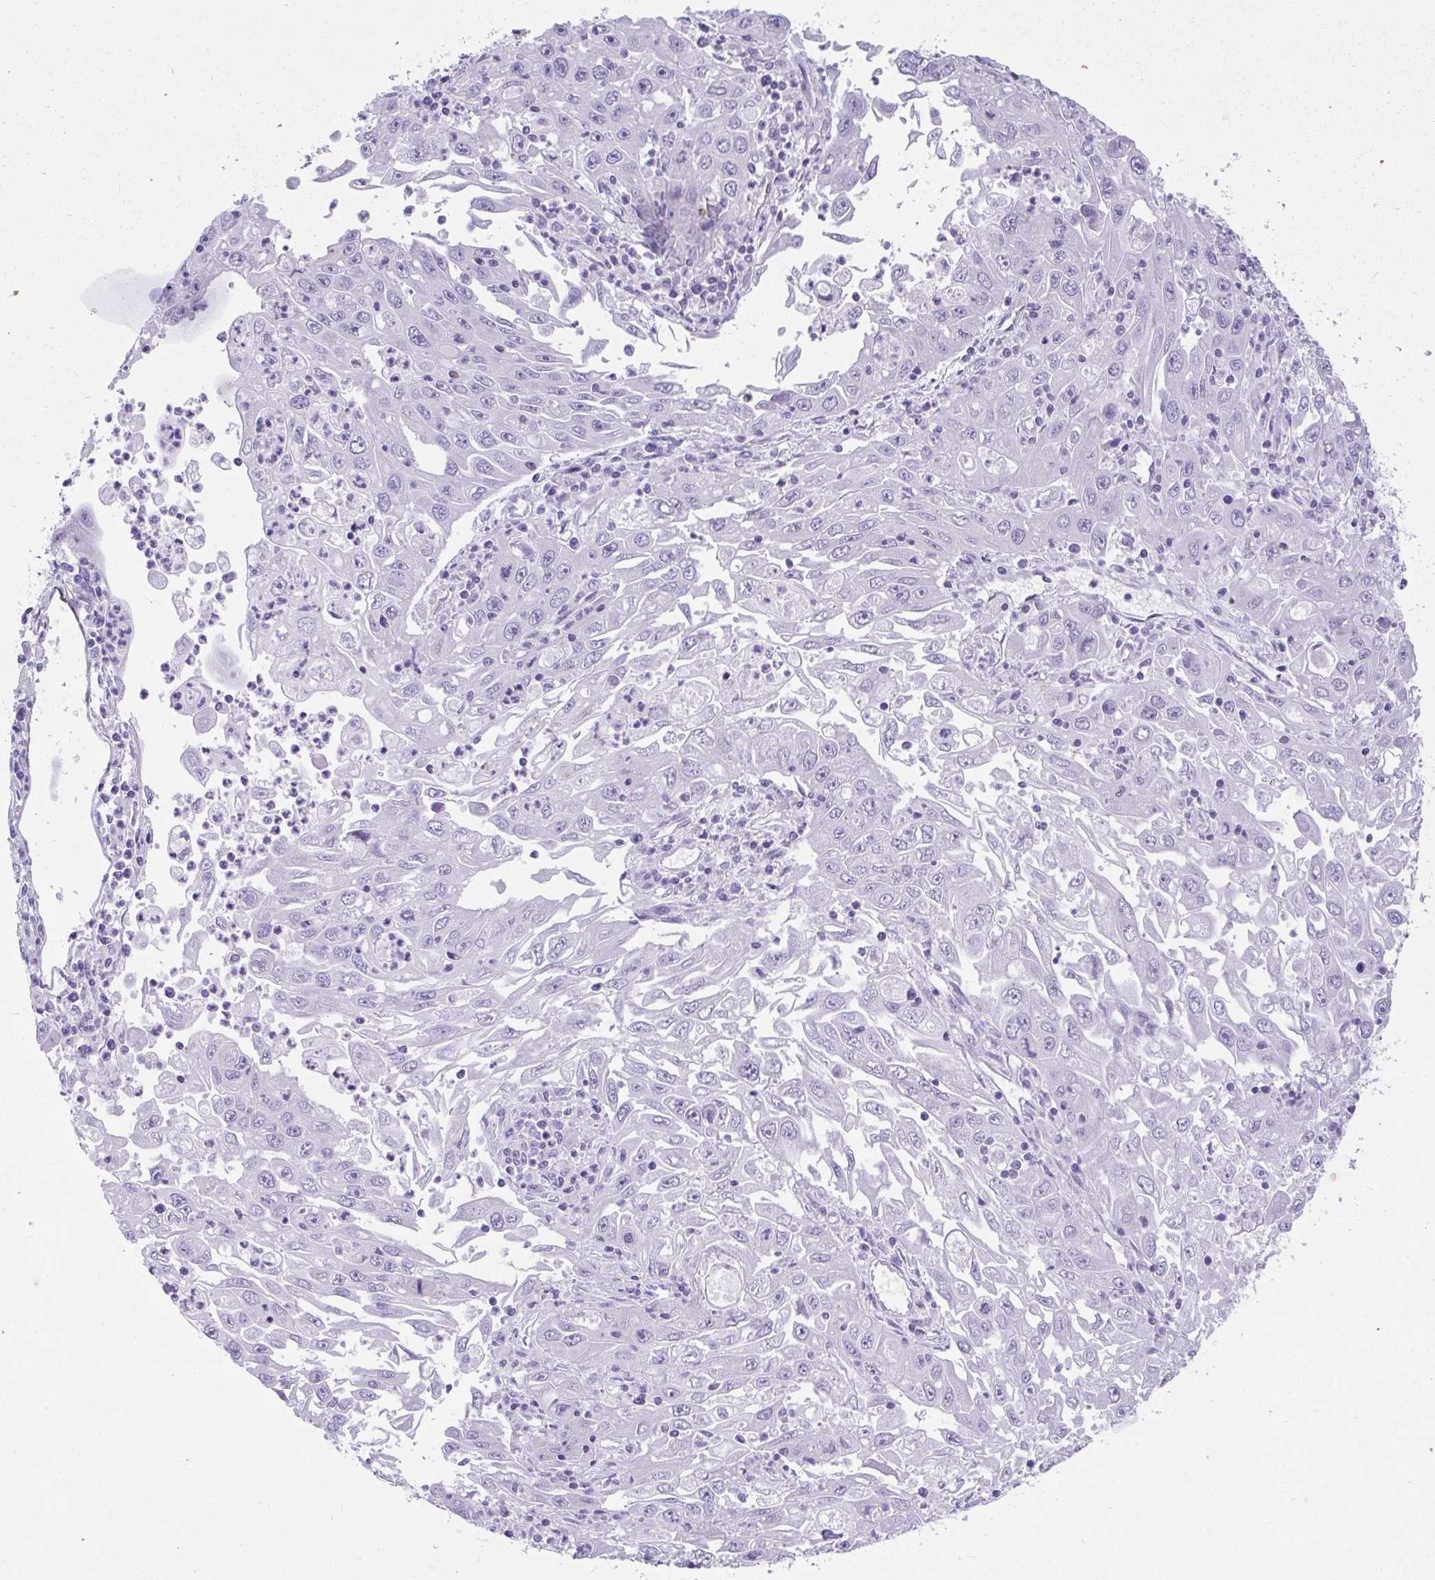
{"staining": {"intensity": "negative", "quantity": "none", "location": "none"}, "tissue": "endometrial cancer", "cell_type": "Tumor cells", "image_type": "cancer", "snomed": [{"axis": "morphology", "description": "Adenocarcinoma, NOS"}, {"axis": "topography", "description": "Uterus"}], "caption": "IHC photomicrograph of neoplastic tissue: human endometrial cancer stained with DAB (3,3'-diaminobenzidine) demonstrates no significant protein expression in tumor cells. (DAB immunohistochemistry with hematoxylin counter stain).", "gene": "PLPPR3", "patient": {"sex": "female", "age": 62}}